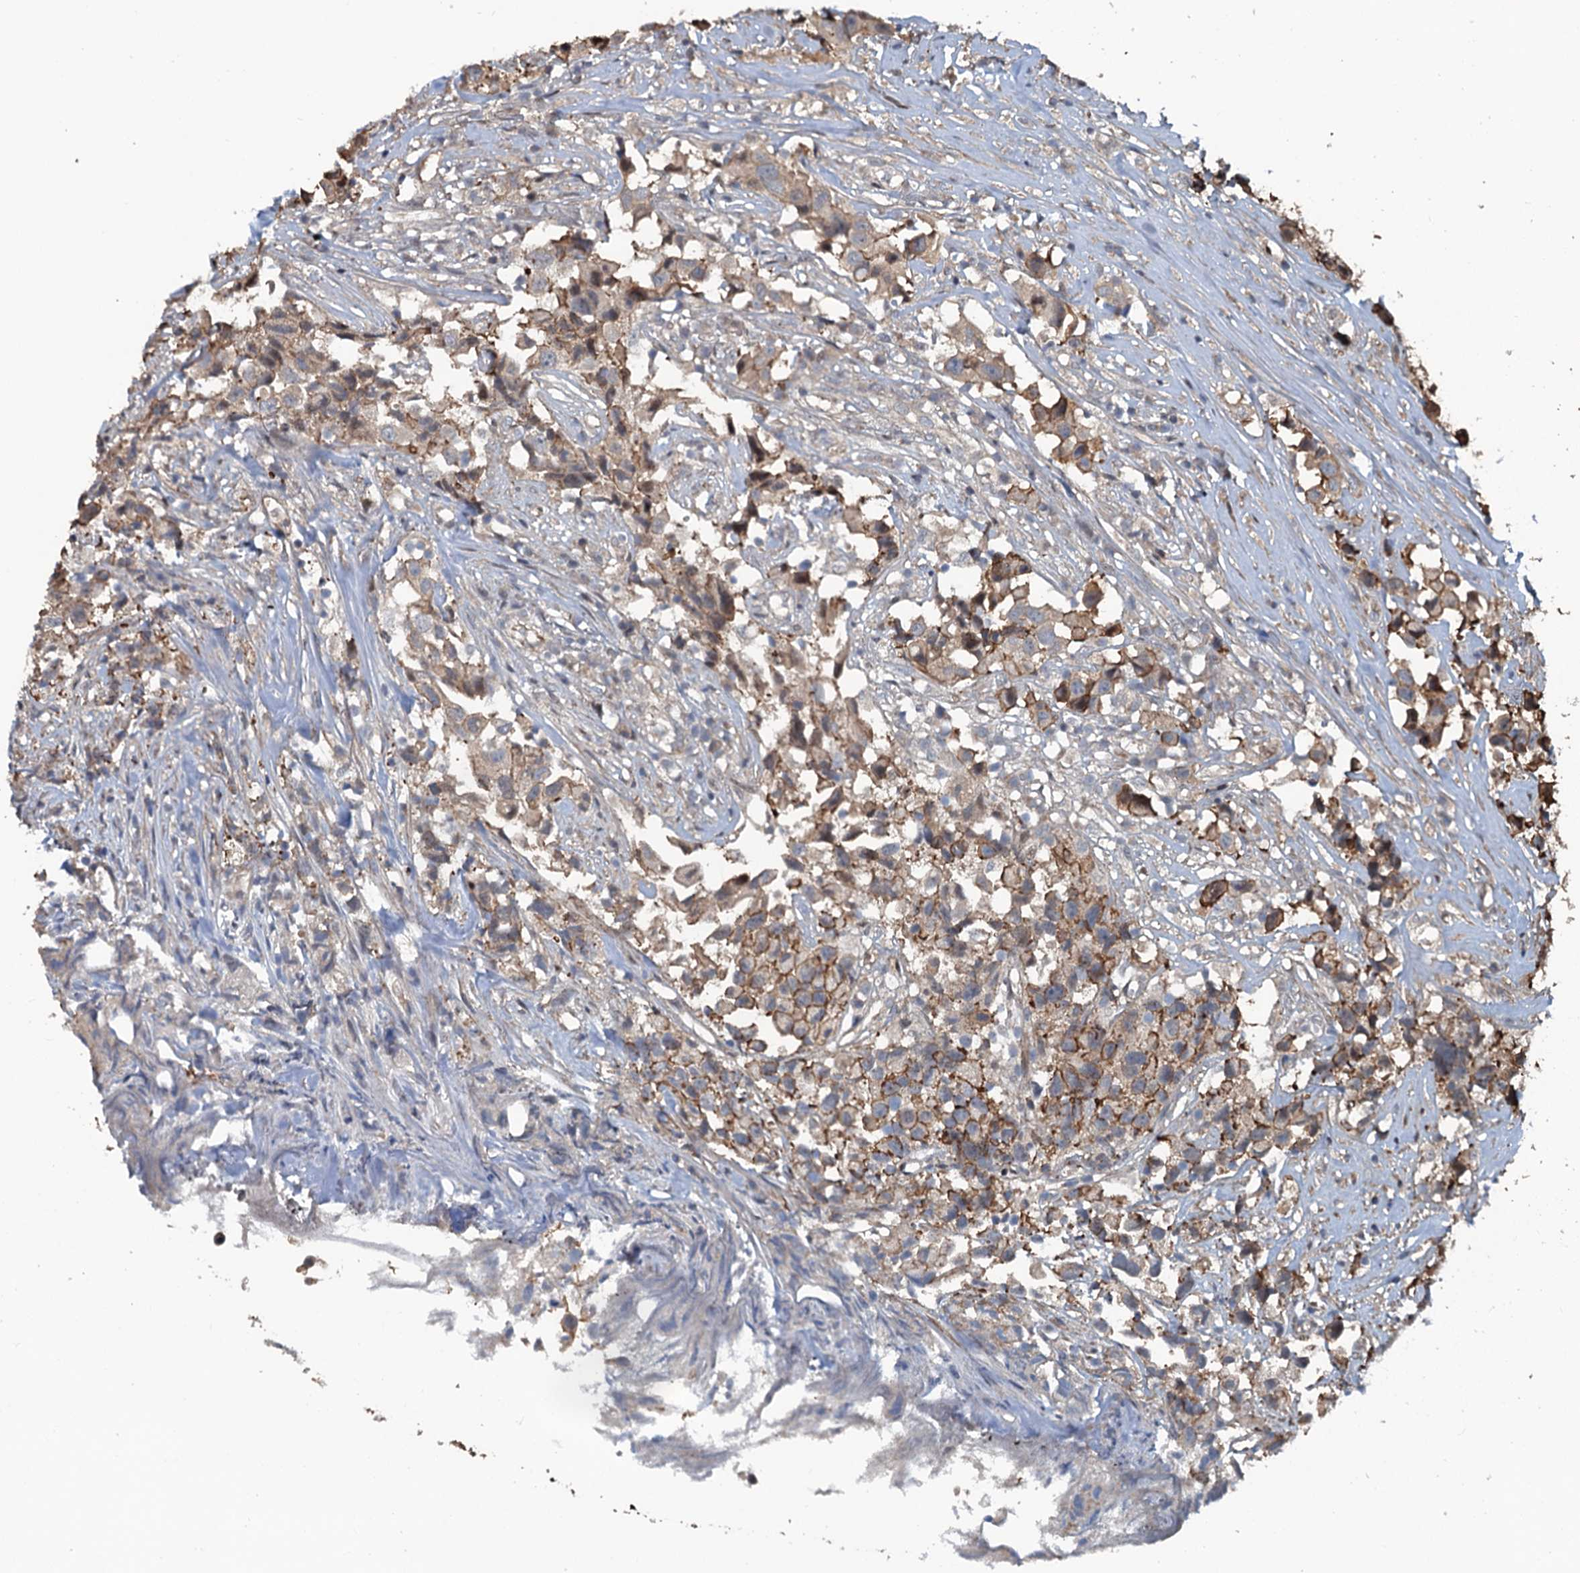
{"staining": {"intensity": "moderate", "quantity": ">75%", "location": "cytoplasmic/membranous"}, "tissue": "urothelial cancer", "cell_type": "Tumor cells", "image_type": "cancer", "snomed": [{"axis": "morphology", "description": "Urothelial carcinoma, High grade"}, {"axis": "topography", "description": "Urinary bladder"}], "caption": "The immunohistochemical stain highlights moderate cytoplasmic/membranous expression in tumor cells of urothelial cancer tissue.", "gene": "TEDC1", "patient": {"sex": "female", "age": 75}}